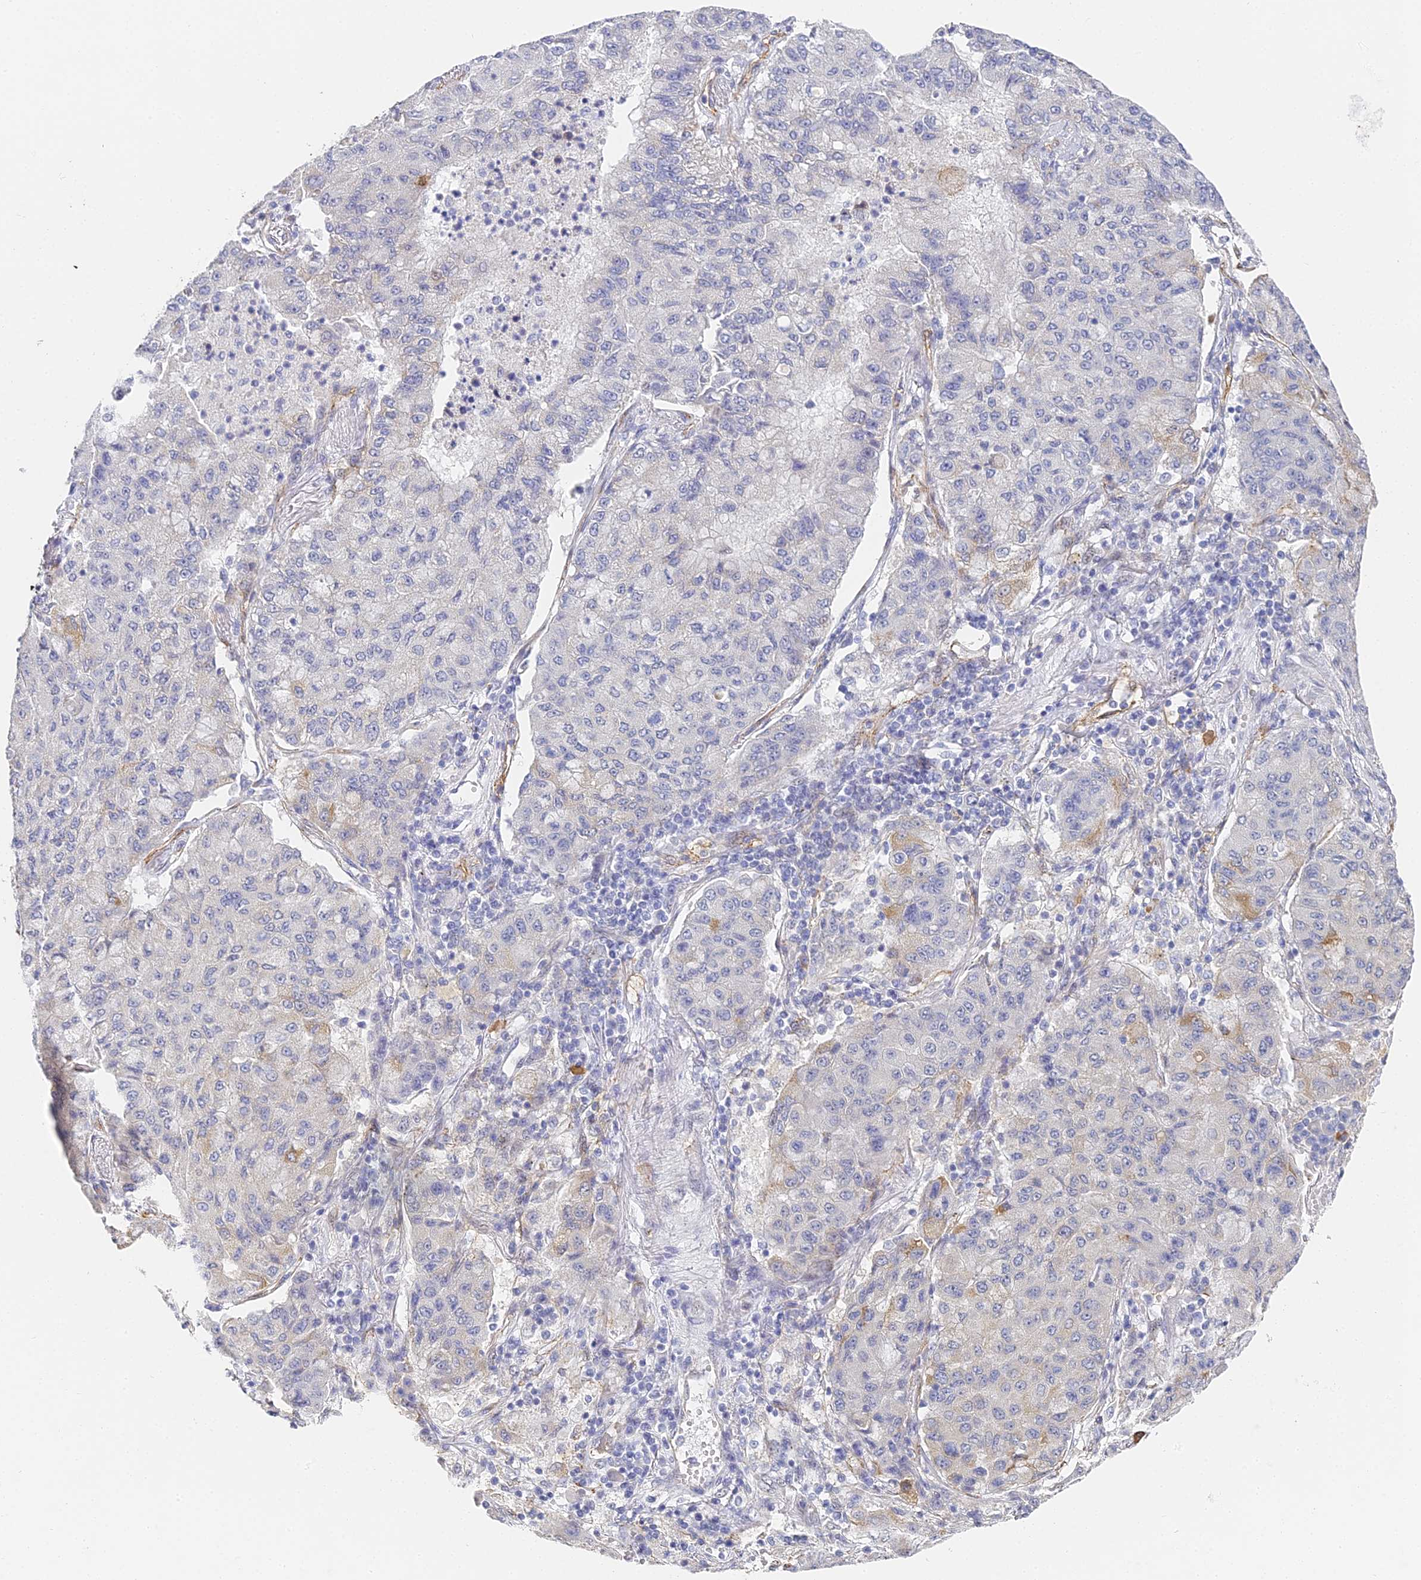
{"staining": {"intensity": "negative", "quantity": "none", "location": "none"}, "tissue": "lung cancer", "cell_type": "Tumor cells", "image_type": "cancer", "snomed": [{"axis": "morphology", "description": "Squamous cell carcinoma, NOS"}, {"axis": "topography", "description": "Lung"}], "caption": "IHC micrograph of neoplastic tissue: lung squamous cell carcinoma stained with DAB (3,3'-diaminobenzidine) shows no significant protein positivity in tumor cells.", "gene": "GJA1", "patient": {"sex": "male", "age": 74}}